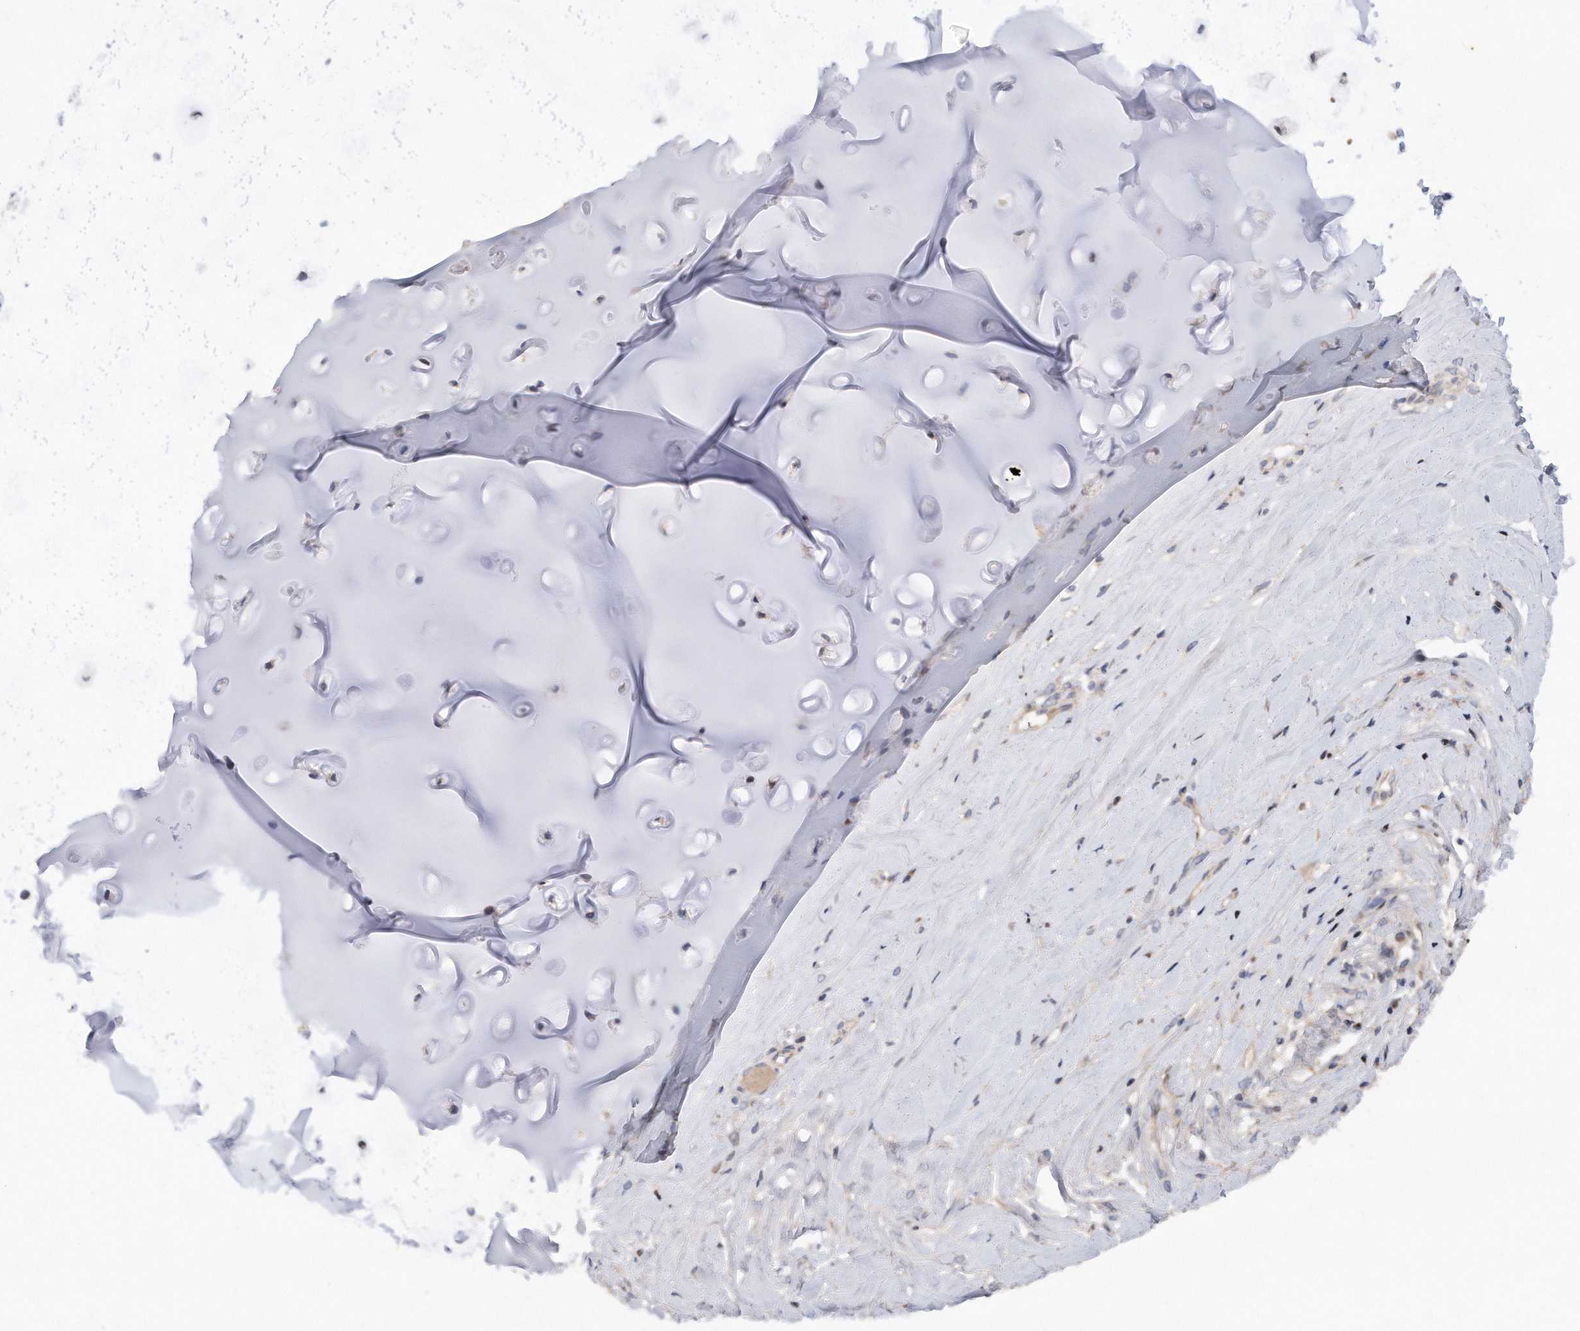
{"staining": {"intensity": "weak", "quantity": ">75%", "location": "nuclear"}, "tissue": "adipose tissue", "cell_type": "Adipocytes", "image_type": "normal", "snomed": [{"axis": "morphology", "description": "Normal tissue, NOS"}, {"axis": "morphology", "description": "Basal cell carcinoma"}, {"axis": "topography", "description": "Cartilage tissue"}, {"axis": "topography", "description": "Nasopharynx"}, {"axis": "topography", "description": "Oral tissue"}], "caption": "This is a micrograph of IHC staining of benign adipose tissue, which shows weak positivity in the nuclear of adipocytes.", "gene": "CDH12", "patient": {"sex": "female", "age": 77}}